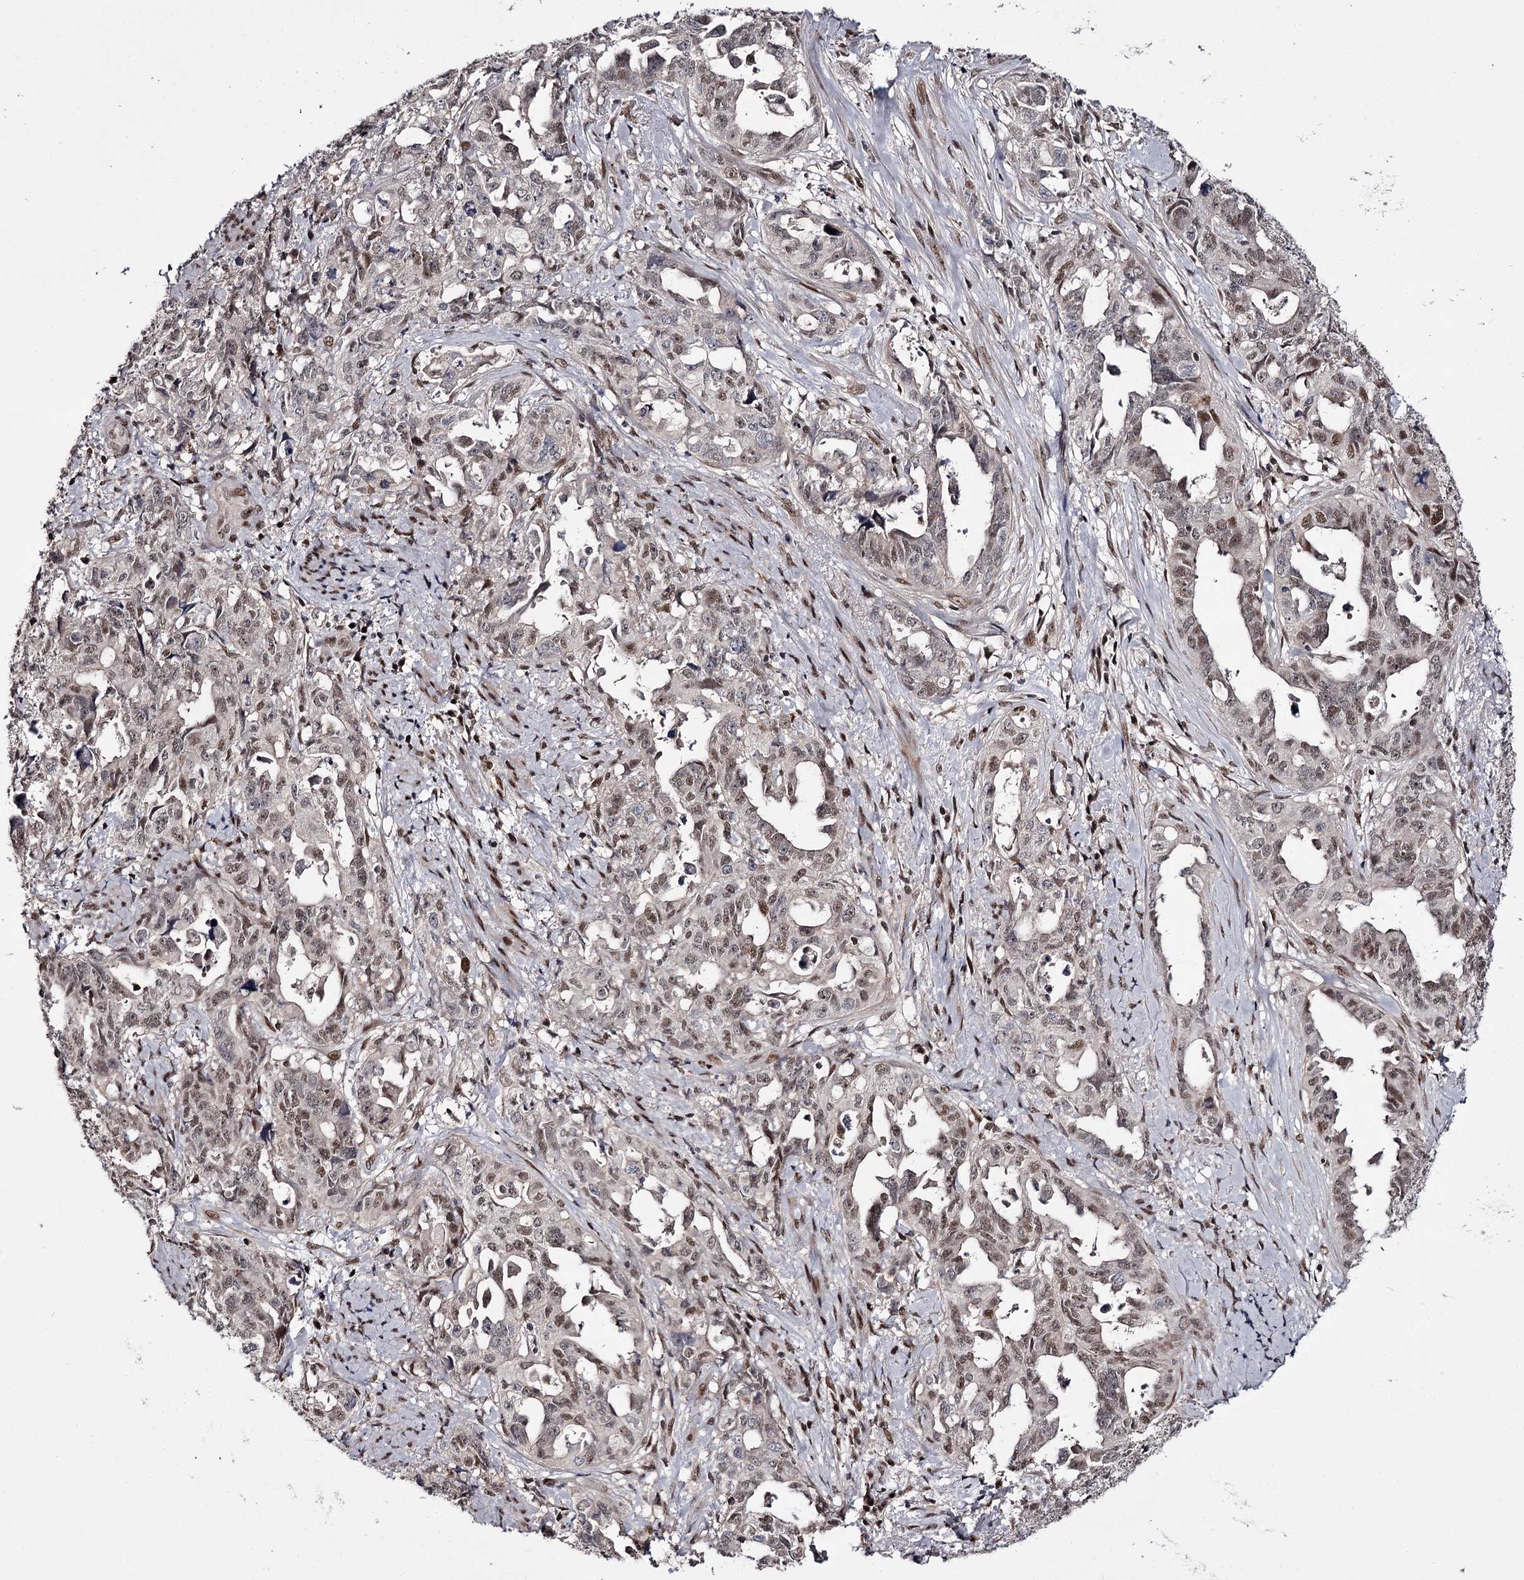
{"staining": {"intensity": "moderate", "quantity": "25%-75%", "location": "nuclear"}, "tissue": "endometrial cancer", "cell_type": "Tumor cells", "image_type": "cancer", "snomed": [{"axis": "morphology", "description": "Adenocarcinoma, NOS"}, {"axis": "topography", "description": "Endometrium"}], "caption": "Tumor cells display moderate nuclear positivity in approximately 25%-75% of cells in endometrial adenocarcinoma. (IHC, brightfield microscopy, high magnification).", "gene": "TTC33", "patient": {"sex": "female", "age": 65}}